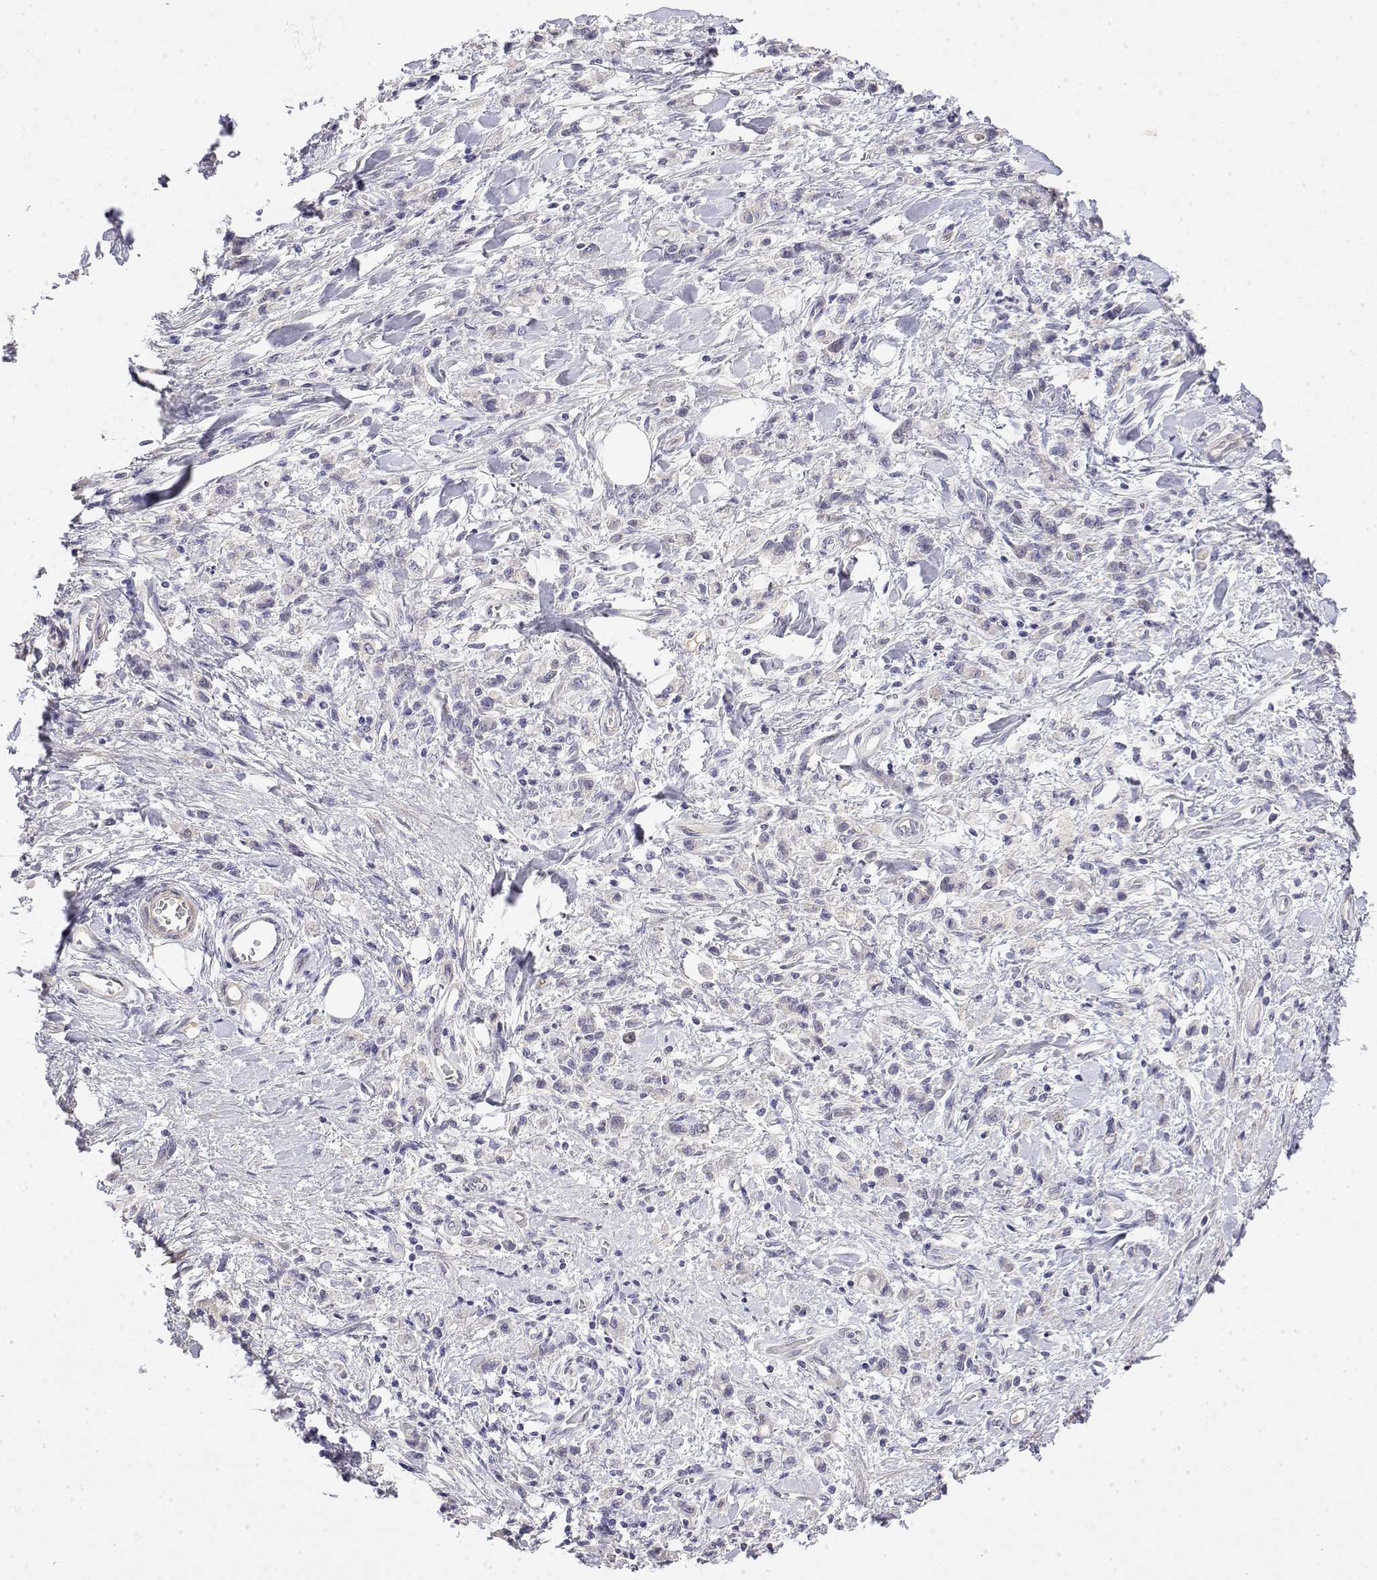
{"staining": {"intensity": "negative", "quantity": "none", "location": "none"}, "tissue": "stomach cancer", "cell_type": "Tumor cells", "image_type": "cancer", "snomed": [{"axis": "morphology", "description": "Adenocarcinoma, NOS"}, {"axis": "topography", "description": "Stomach"}], "caption": "Stomach adenocarcinoma stained for a protein using immunohistochemistry (IHC) reveals no expression tumor cells.", "gene": "GGACT", "patient": {"sex": "male", "age": 77}}